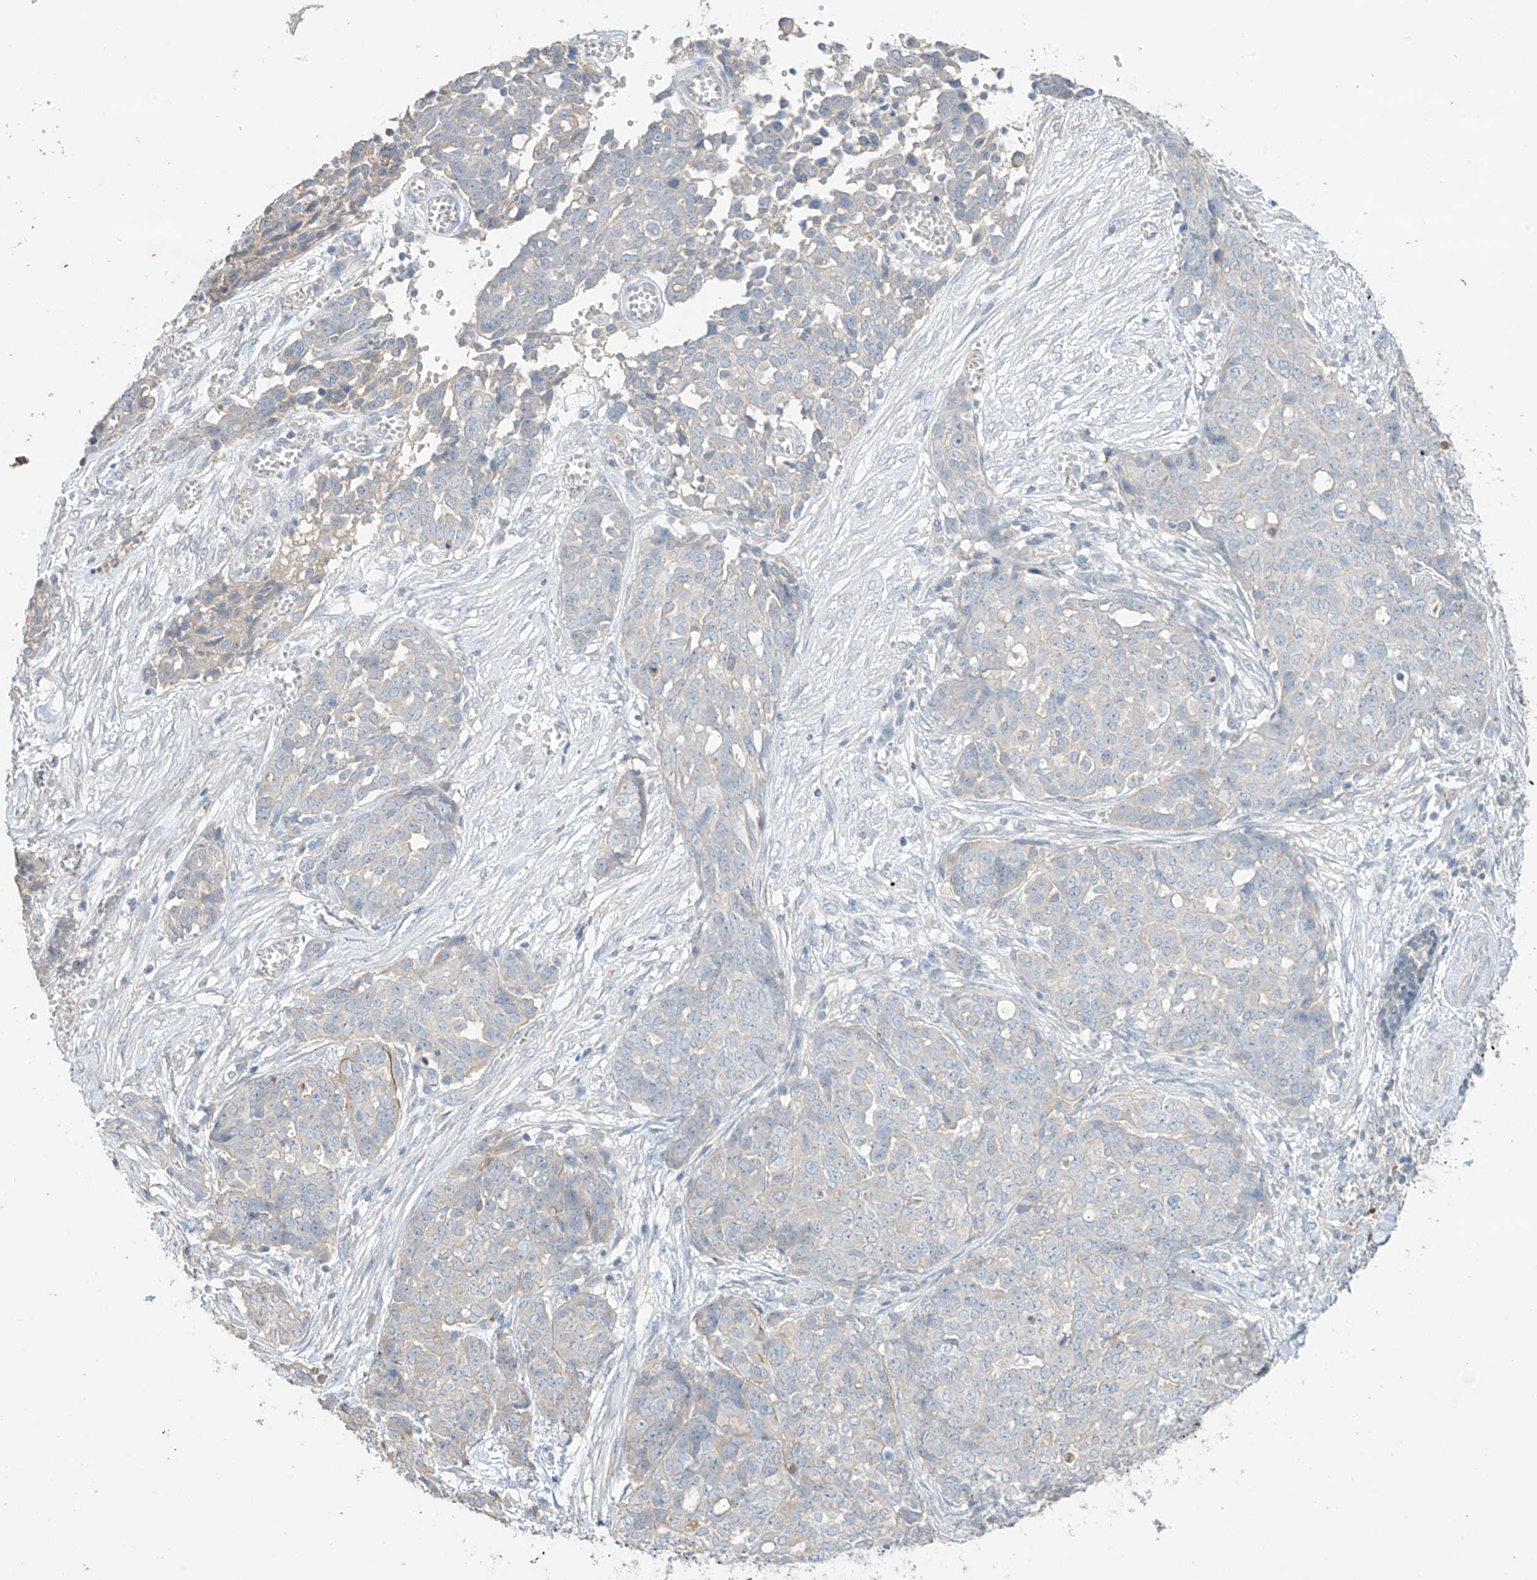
{"staining": {"intensity": "negative", "quantity": "none", "location": "none"}, "tissue": "ovarian cancer", "cell_type": "Tumor cells", "image_type": "cancer", "snomed": [{"axis": "morphology", "description": "Cystadenocarcinoma, serous, NOS"}, {"axis": "topography", "description": "Soft tissue"}, {"axis": "topography", "description": "Ovary"}], "caption": "Histopathology image shows no significant protein staining in tumor cells of ovarian cancer.", "gene": "CAPN13", "patient": {"sex": "female", "age": 57}}